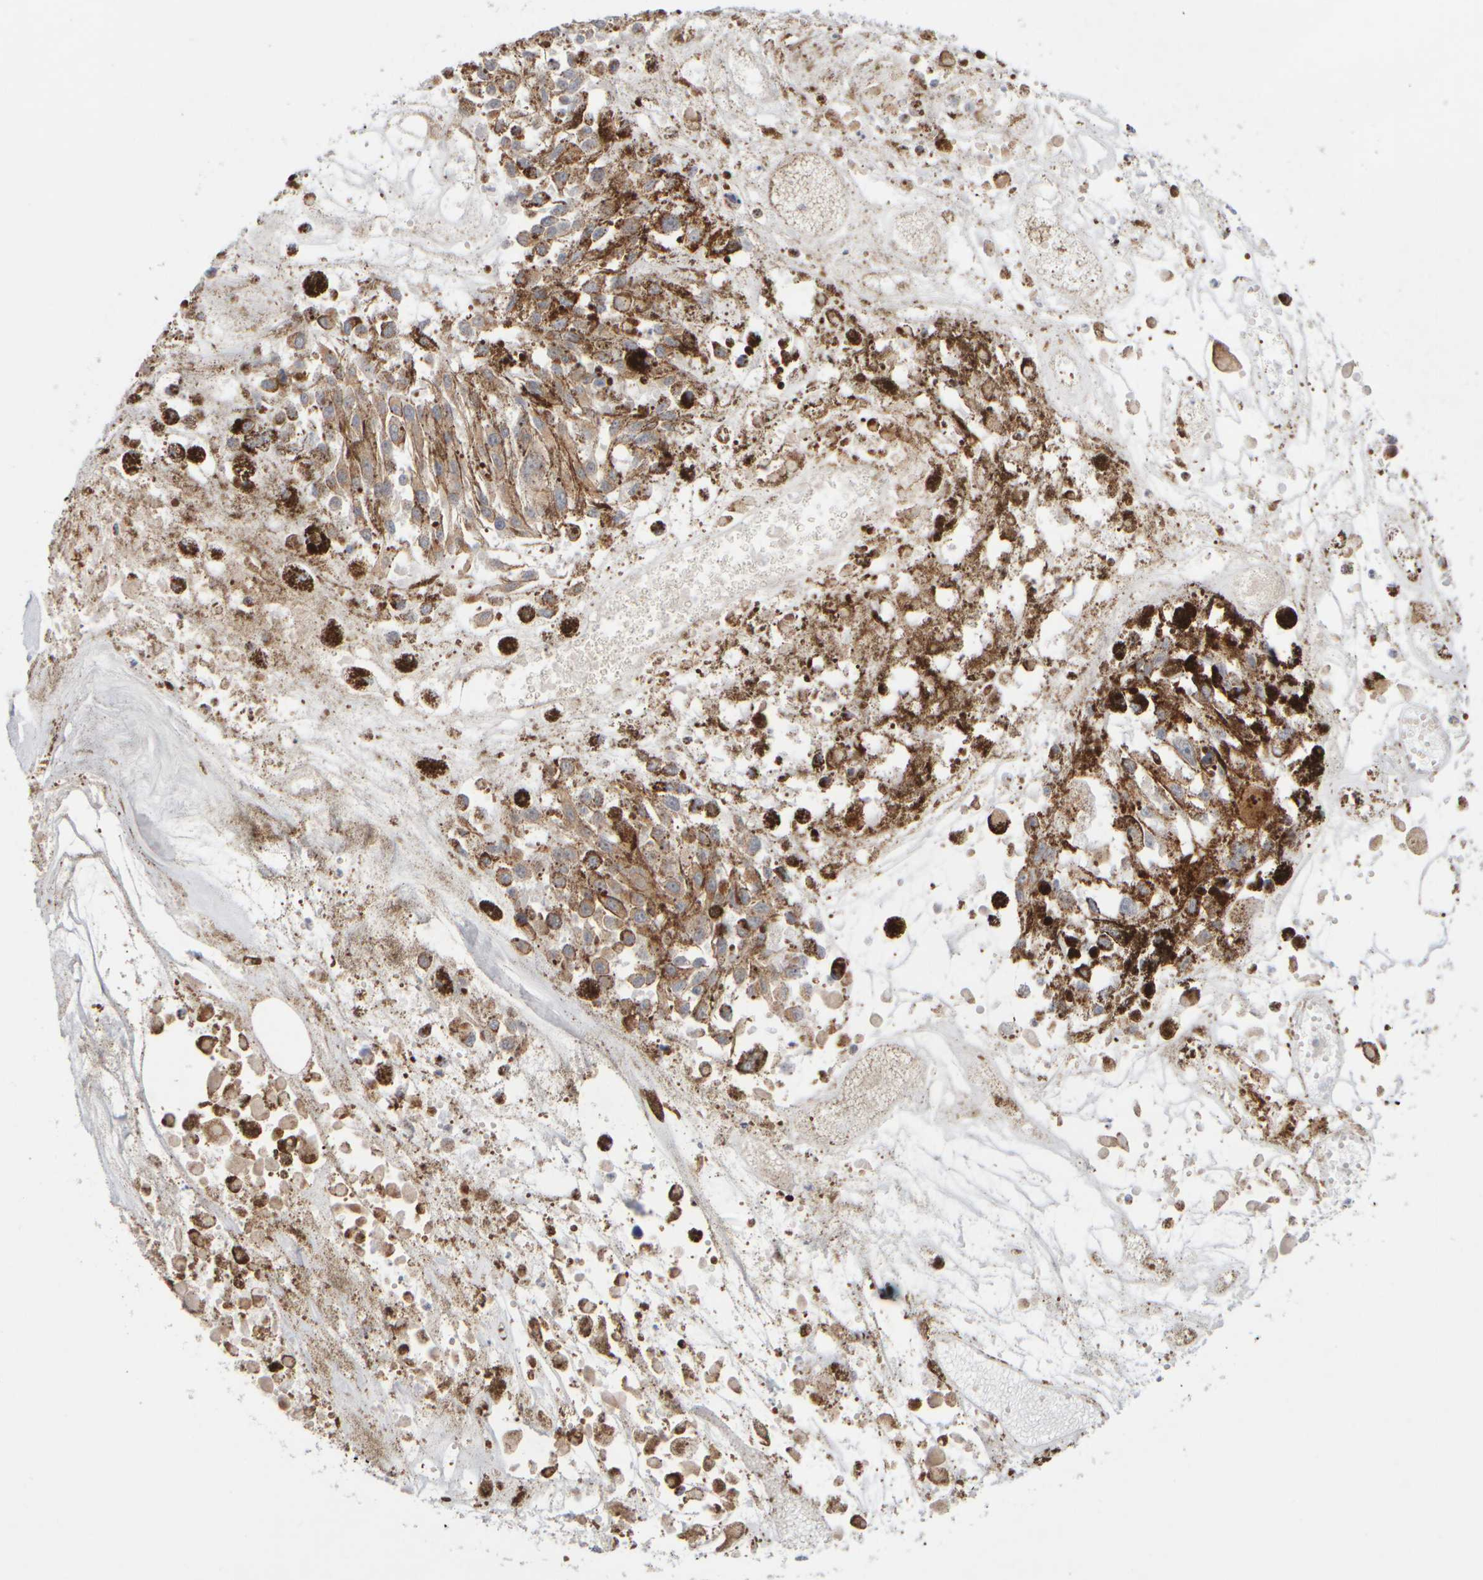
{"staining": {"intensity": "weak", "quantity": "25%-75%", "location": "cytoplasmic/membranous"}, "tissue": "melanoma", "cell_type": "Tumor cells", "image_type": "cancer", "snomed": [{"axis": "morphology", "description": "Malignant melanoma, Metastatic site"}, {"axis": "topography", "description": "Lymph node"}], "caption": "This photomicrograph demonstrates IHC staining of melanoma, with low weak cytoplasmic/membranous staining in about 25%-75% of tumor cells.", "gene": "ZNF112", "patient": {"sex": "male", "age": 59}}